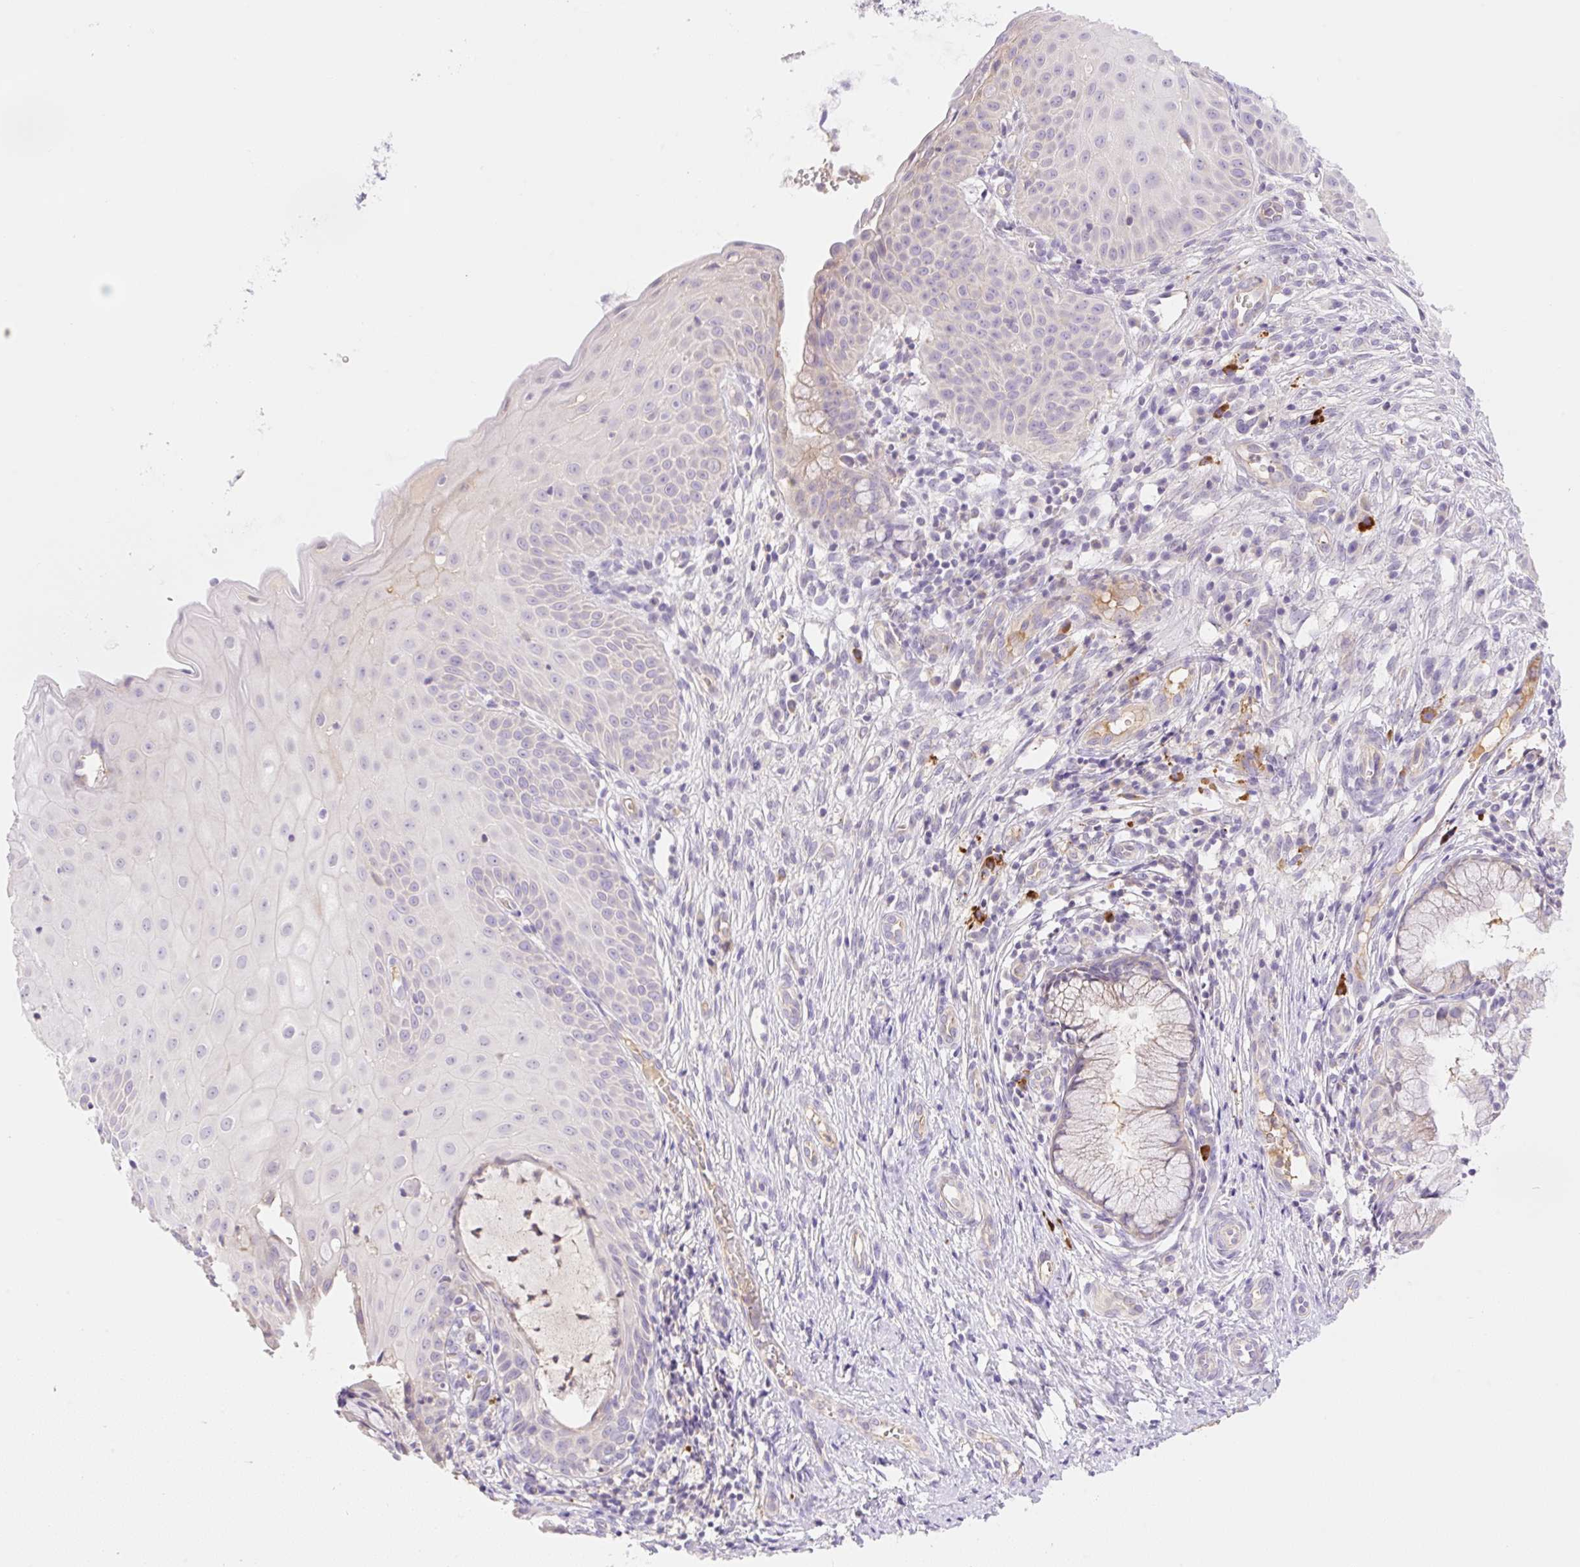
{"staining": {"intensity": "negative", "quantity": "none", "location": "none"}, "tissue": "cervix", "cell_type": "Glandular cells", "image_type": "normal", "snomed": [{"axis": "morphology", "description": "Normal tissue, NOS"}, {"axis": "topography", "description": "Cervix"}], "caption": "A high-resolution image shows immunohistochemistry staining of benign cervix, which exhibits no significant expression in glandular cells. The staining was performed using DAB (3,3'-diaminobenzidine) to visualize the protein expression in brown, while the nuclei were stained in blue with hematoxylin (Magnification: 20x).", "gene": "DENND5A", "patient": {"sex": "female", "age": 36}}